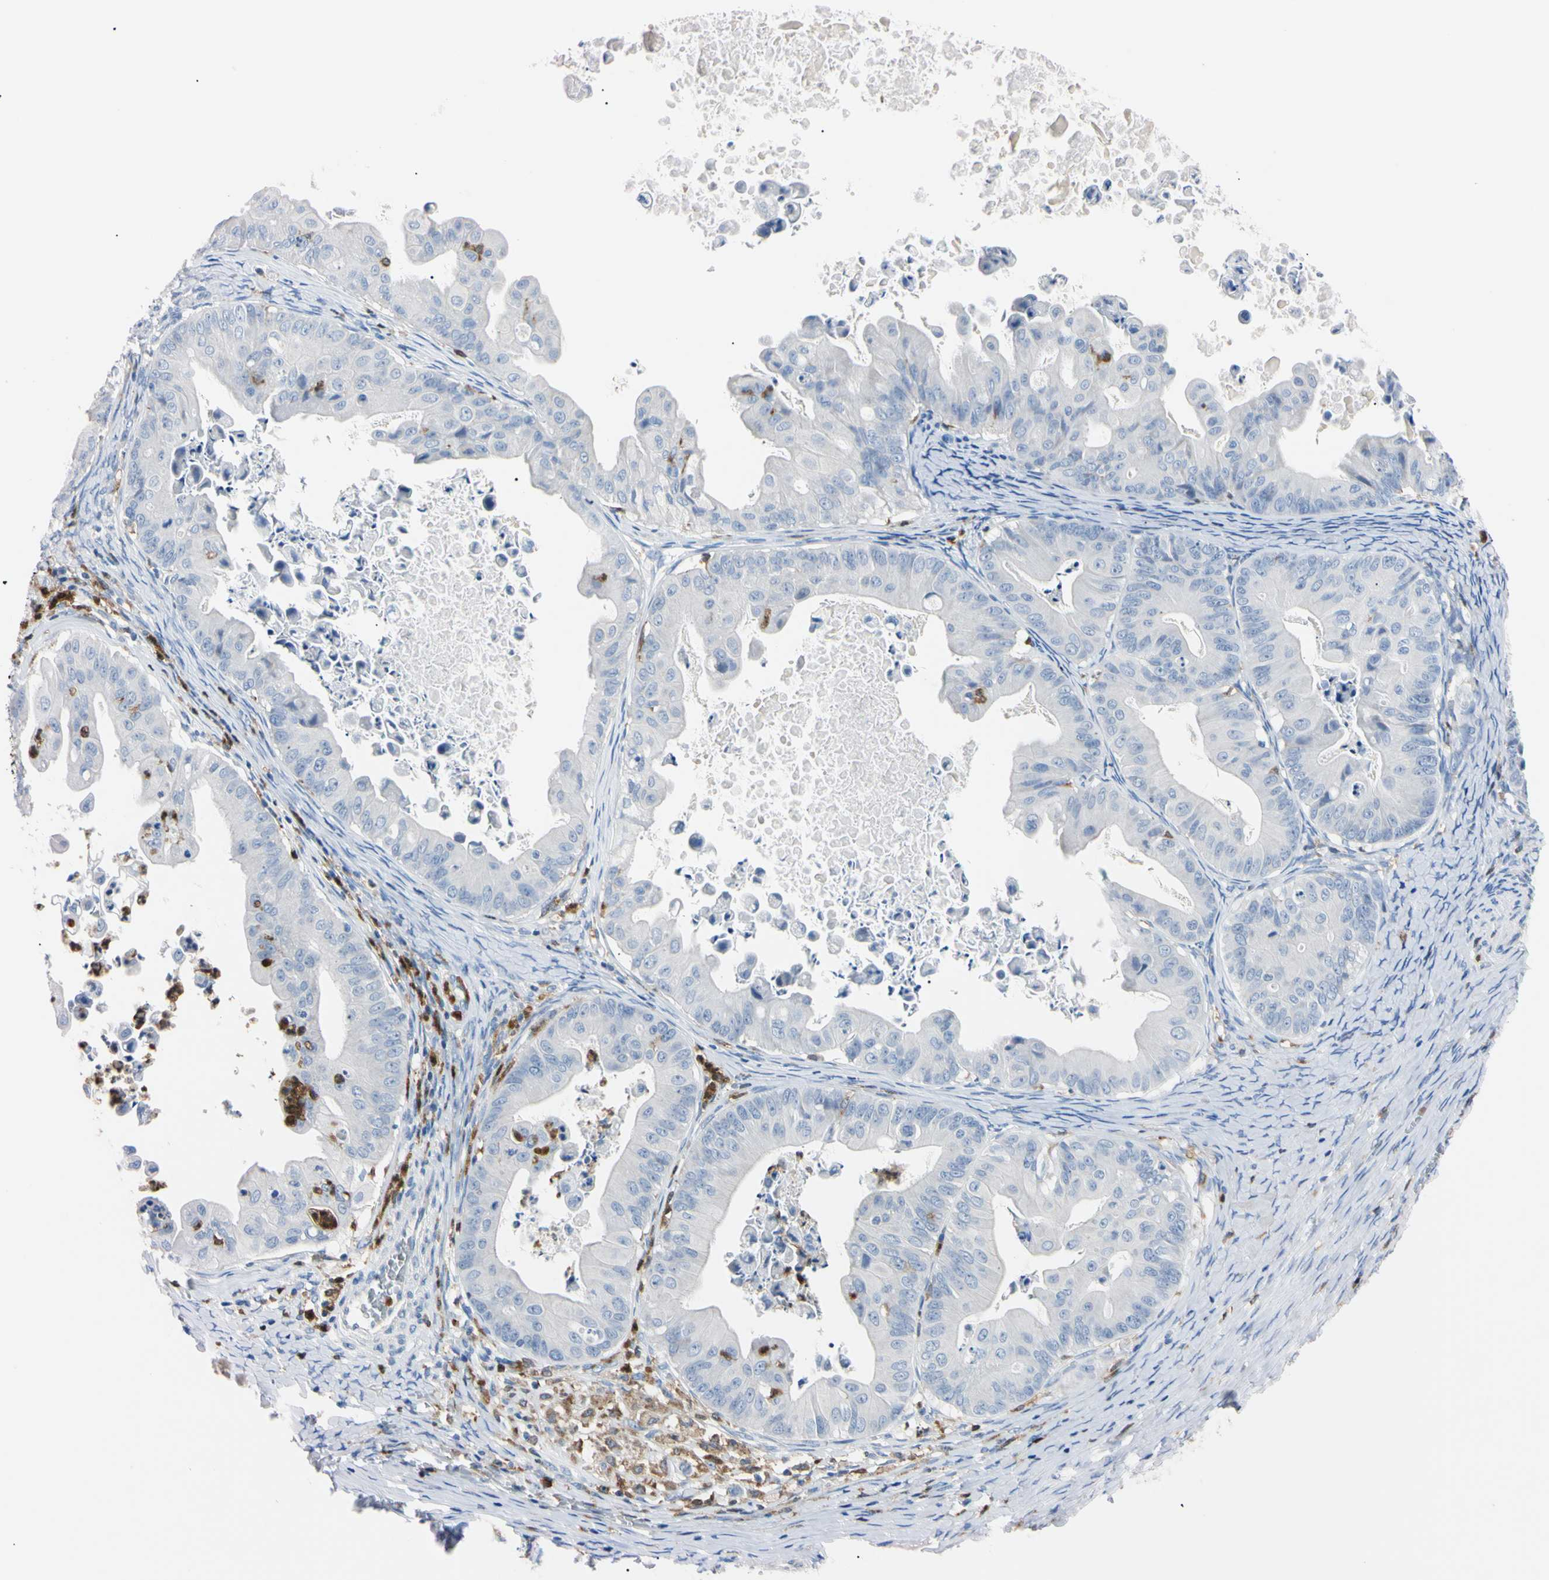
{"staining": {"intensity": "negative", "quantity": "none", "location": "none"}, "tissue": "ovarian cancer", "cell_type": "Tumor cells", "image_type": "cancer", "snomed": [{"axis": "morphology", "description": "Cystadenocarcinoma, mucinous, NOS"}, {"axis": "topography", "description": "Ovary"}], "caption": "High power microscopy photomicrograph of an immunohistochemistry (IHC) histopathology image of ovarian cancer, revealing no significant positivity in tumor cells. (DAB (3,3'-diaminobenzidine) immunohistochemistry (IHC), high magnification).", "gene": "NCF4", "patient": {"sex": "female", "age": 37}}